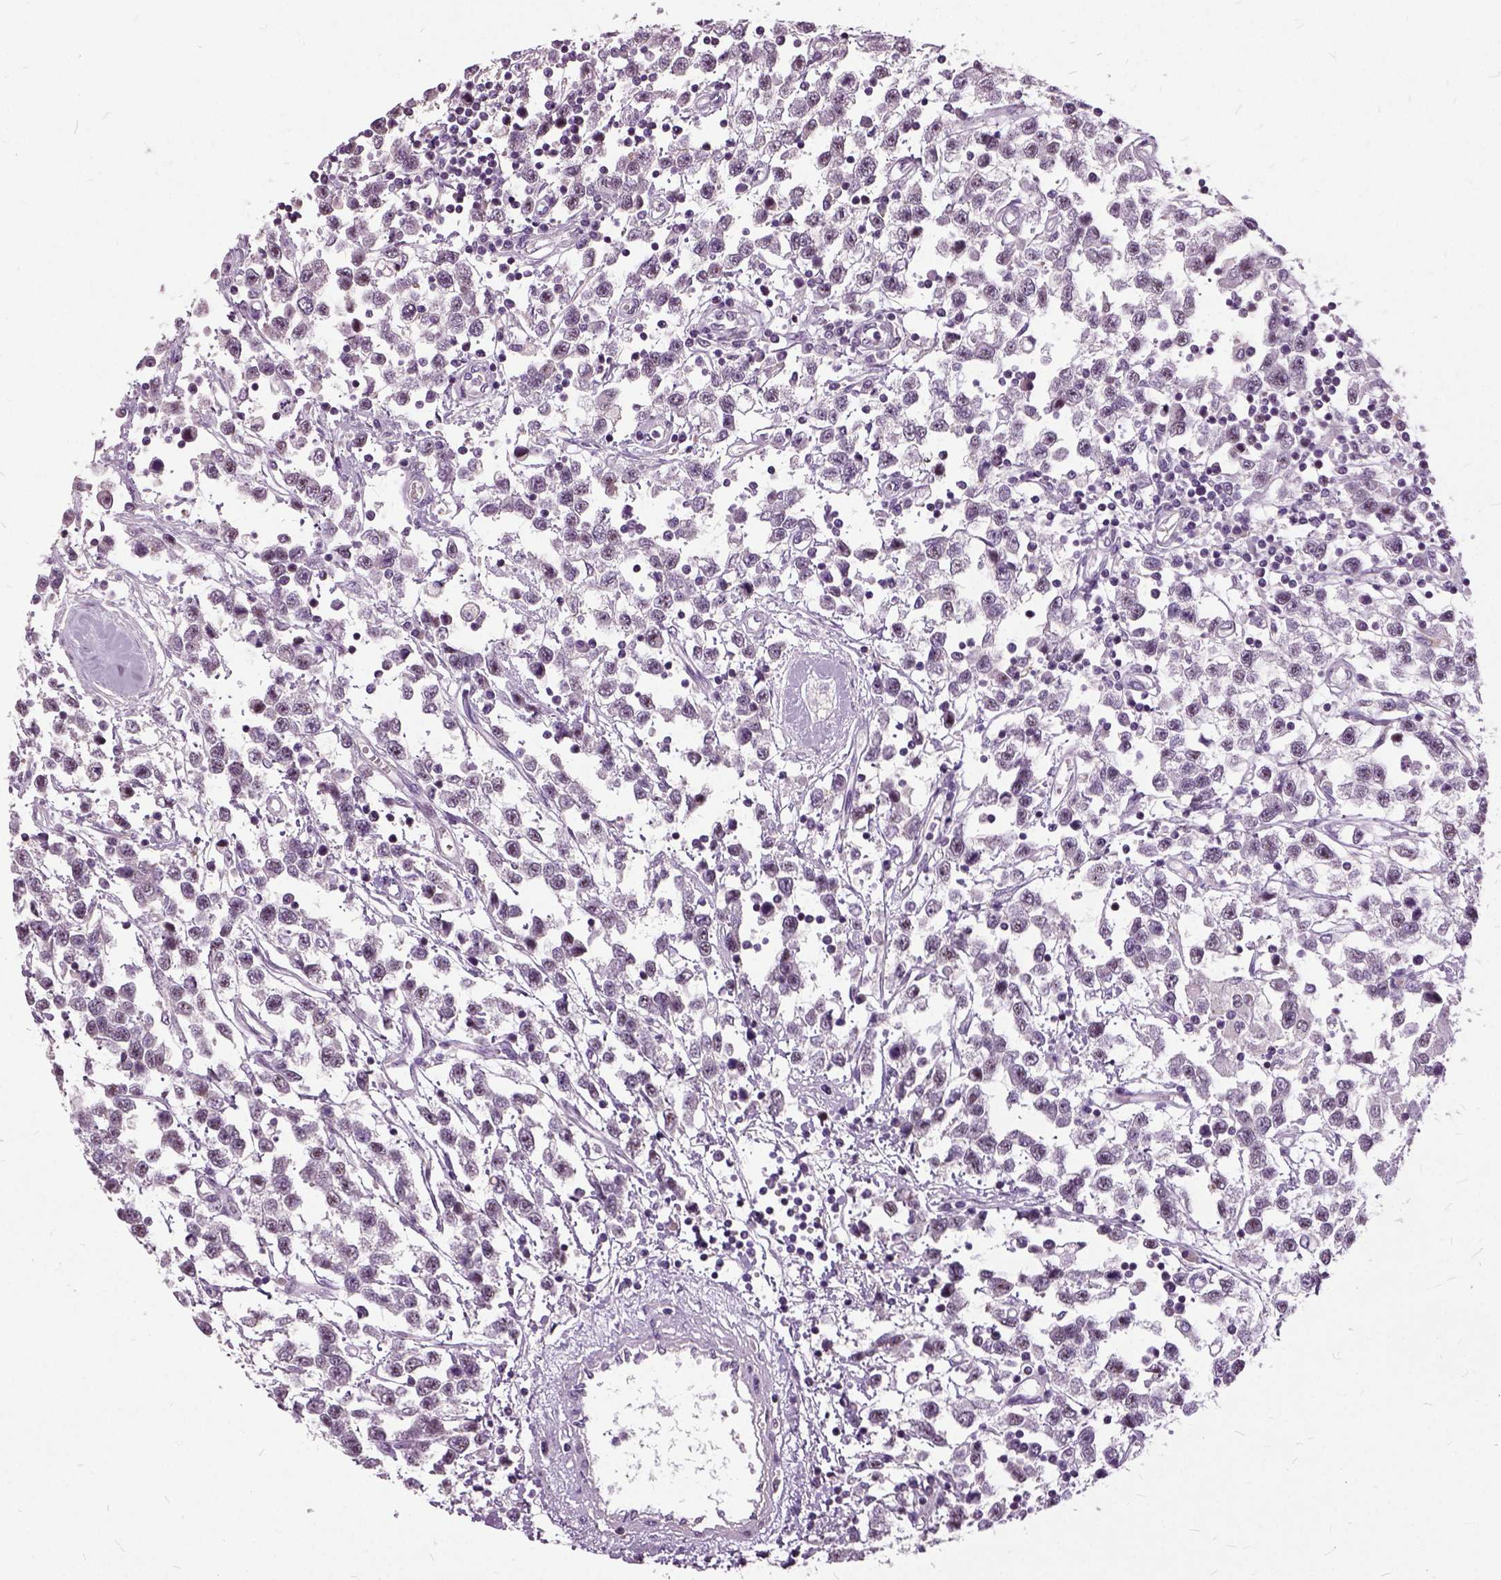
{"staining": {"intensity": "negative", "quantity": "none", "location": "none"}, "tissue": "testis cancer", "cell_type": "Tumor cells", "image_type": "cancer", "snomed": [{"axis": "morphology", "description": "Seminoma, NOS"}, {"axis": "topography", "description": "Testis"}], "caption": "Tumor cells show no significant protein positivity in testis seminoma.", "gene": "ILRUN", "patient": {"sex": "male", "age": 34}}